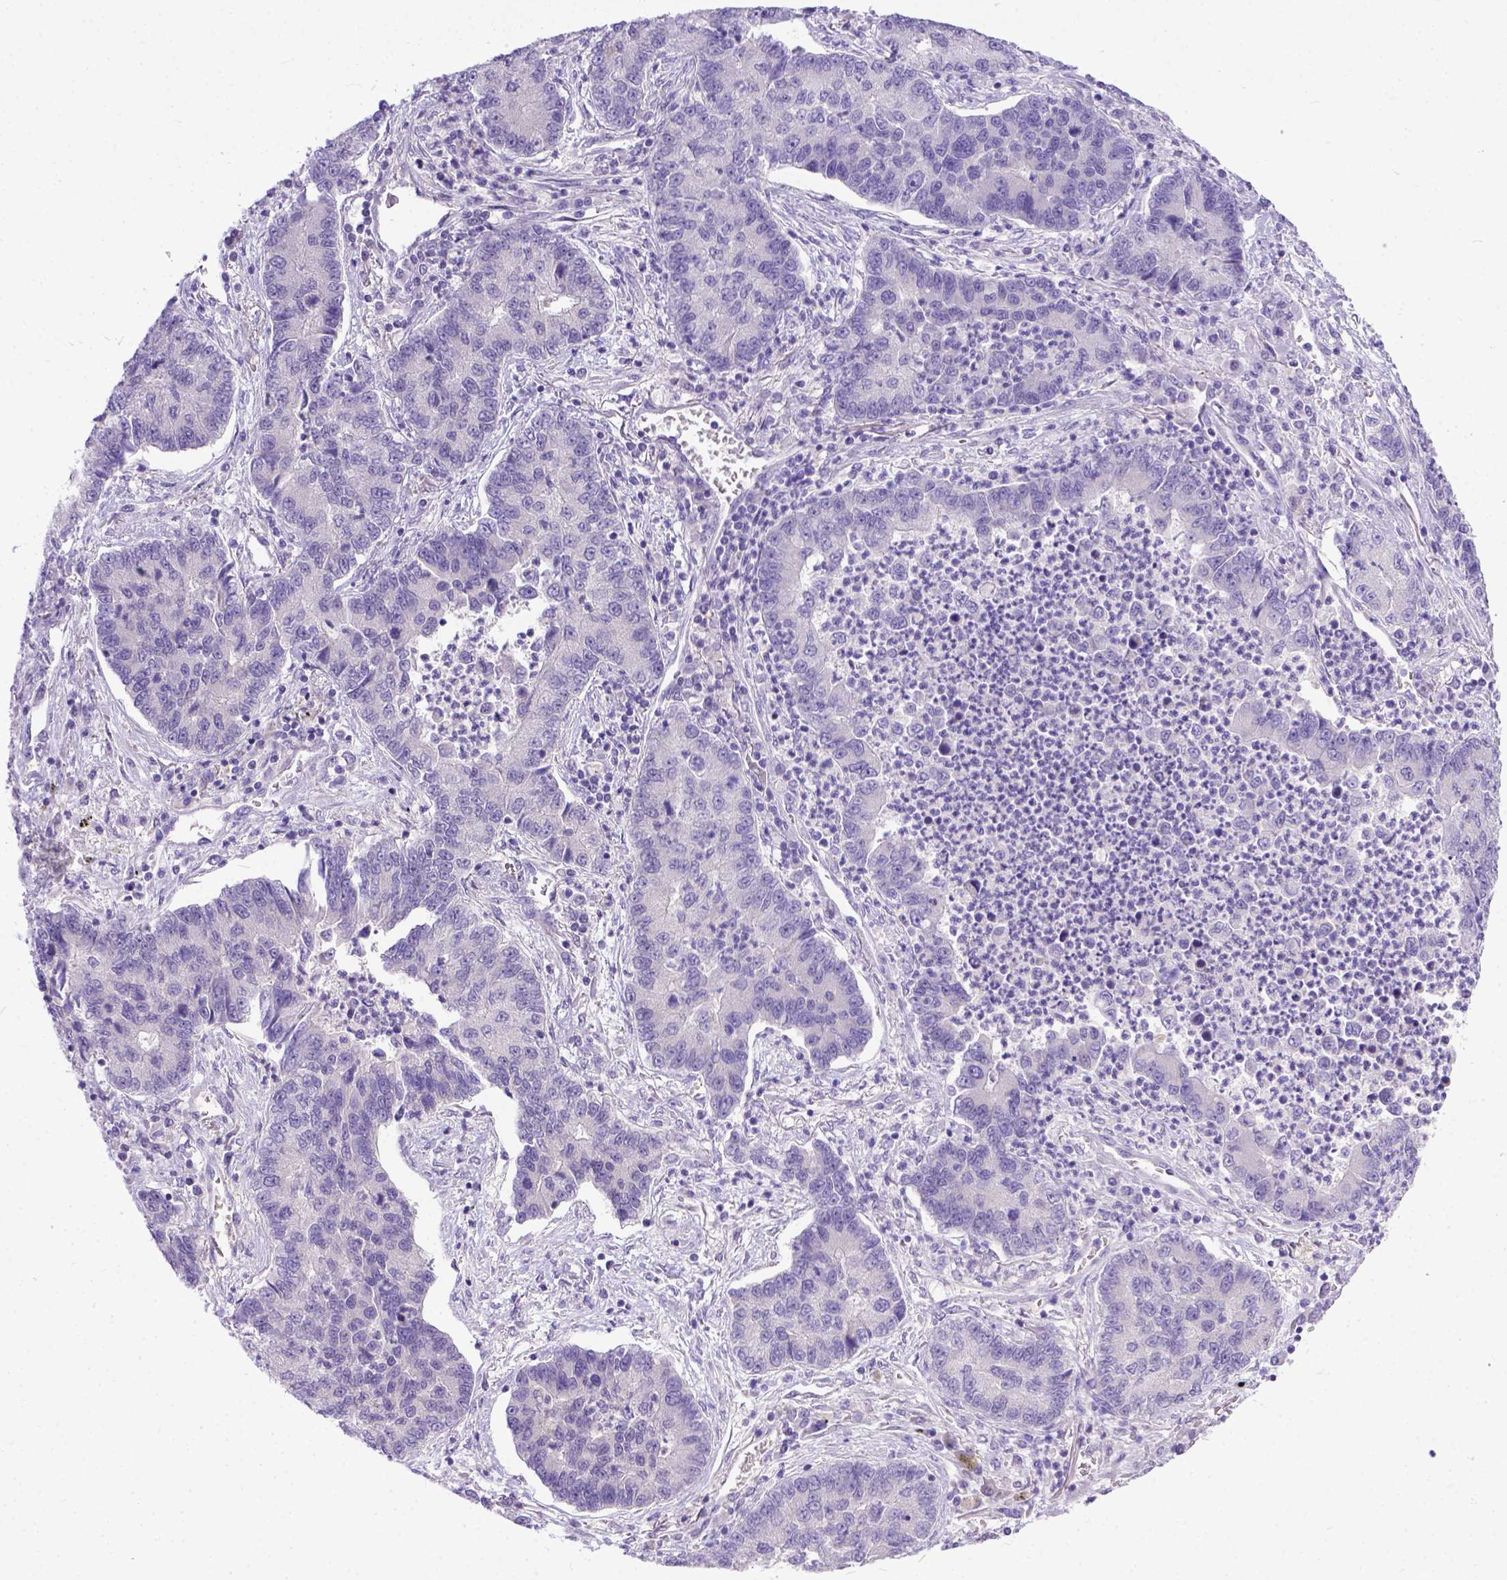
{"staining": {"intensity": "negative", "quantity": "none", "location": "none"}, "tissue": "lung cancer", "cell_type": "Tumor cells", "image_type": "cancer", "snomed": [{"axis": "morphology", "description": "Adenocarcinoma, NOS"}, {"axis": "topography", "description": "Lung"}], "caption": "High magnification brightfield microscopy of lung cancer (adenocarcinoma) stained with DAB (brown) and counterstained with hematoxylin (blue): tumor cells show no significant expression.", "gene": "TTLL6", "patient": {"sex": "female", "age": 57}}